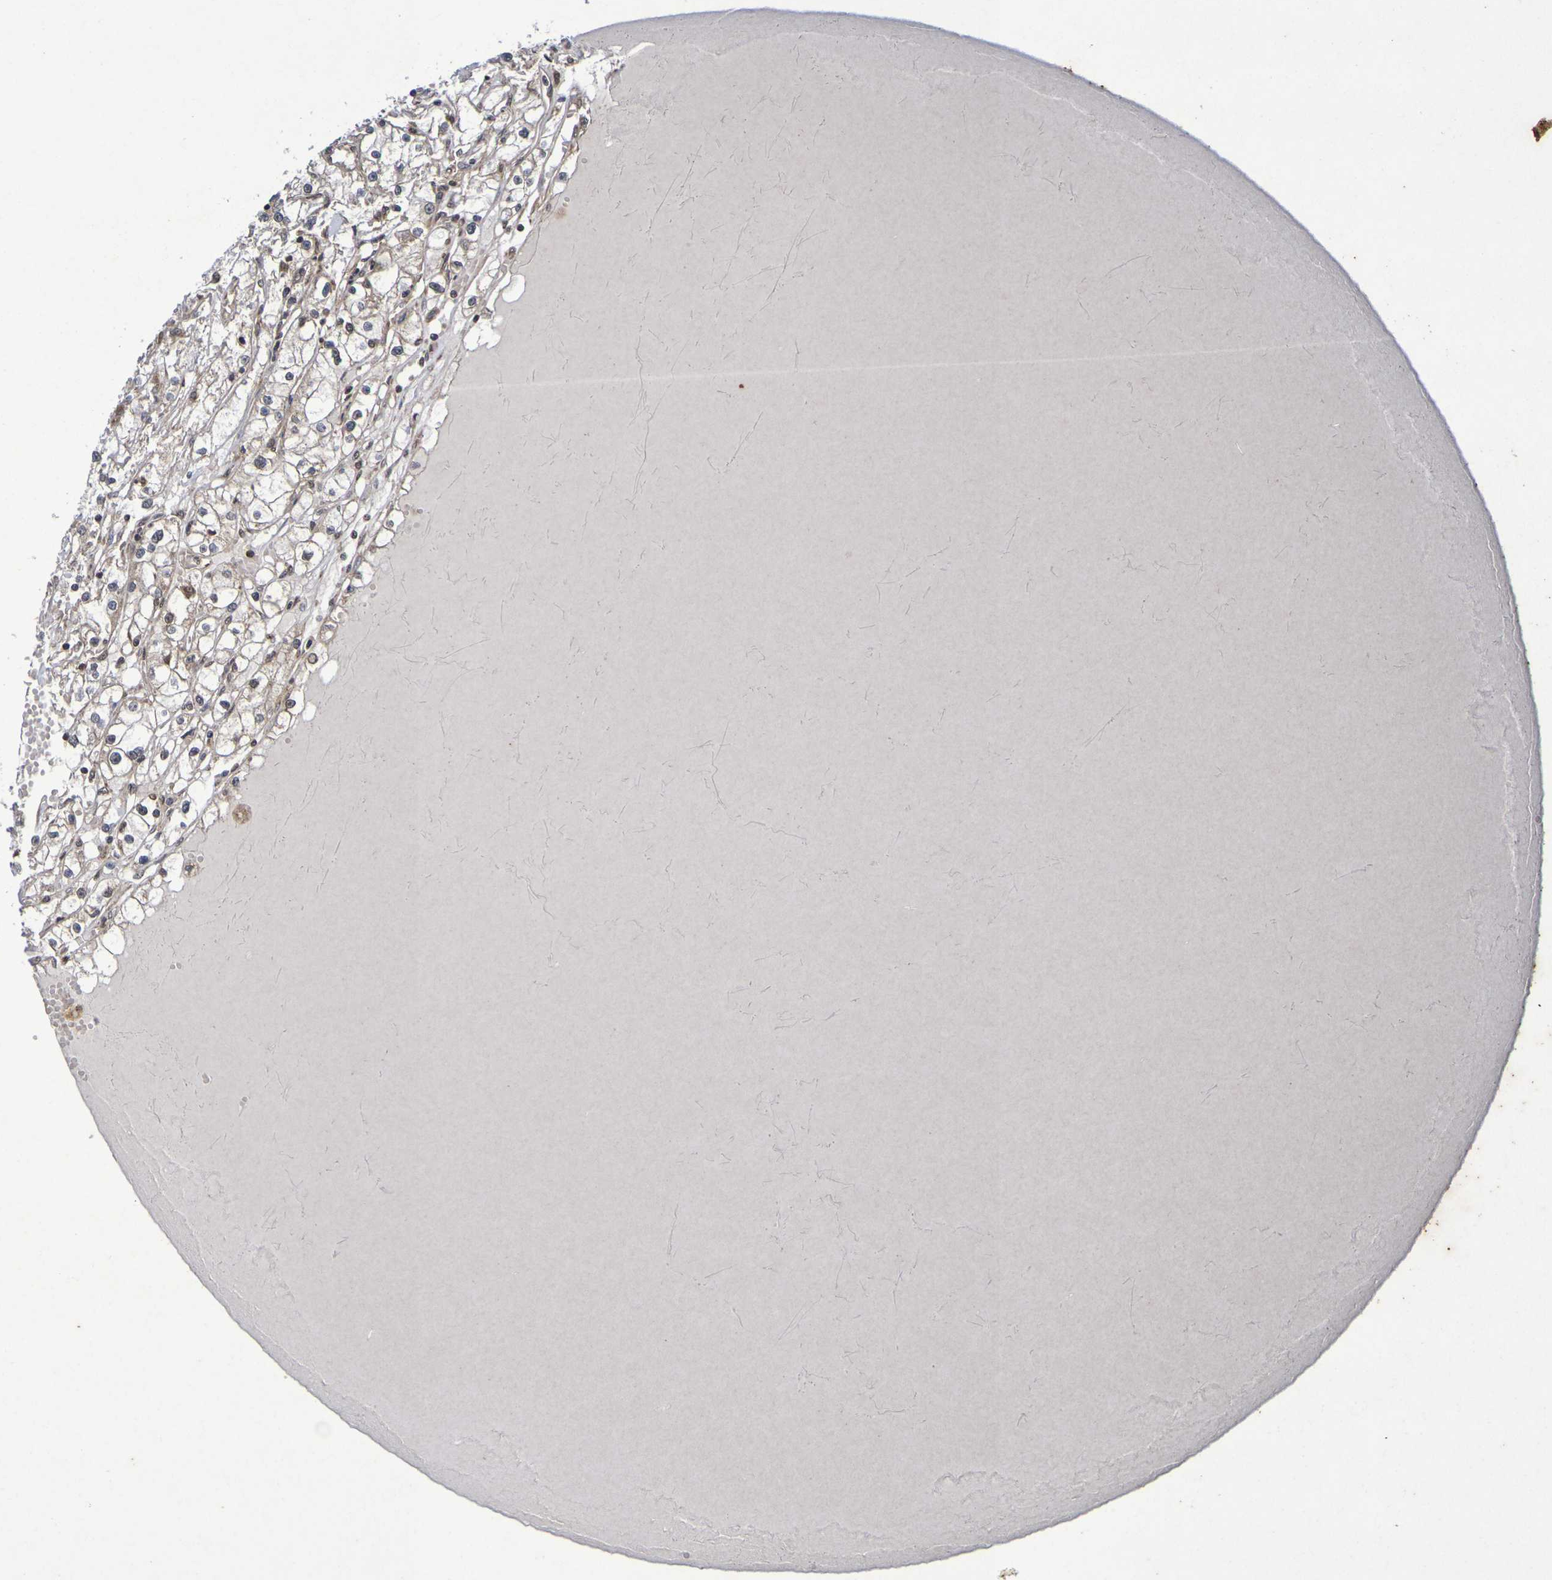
{"staining": {"intensity": "weak", "quantity": ">75%", "location": "cytoplasmic/membranous,nuclear"}, "tissue": "renal cancer", "cell_type": "Tumor cells", "image_type": "cancer", "snomed": [{"axis": "morphology", "description": "Adenocarcinoma, NOS"}, {"axis": "topography", "description": "Kidney"}], "caption": "Weak cytoplasmic/membranous and nuclear protein expression is identified in approximately >75% of tumor cells in renal adenocarcinoma.", "gene": "GUCY1A2", "patient": {"sex": "male", "age": 56}}